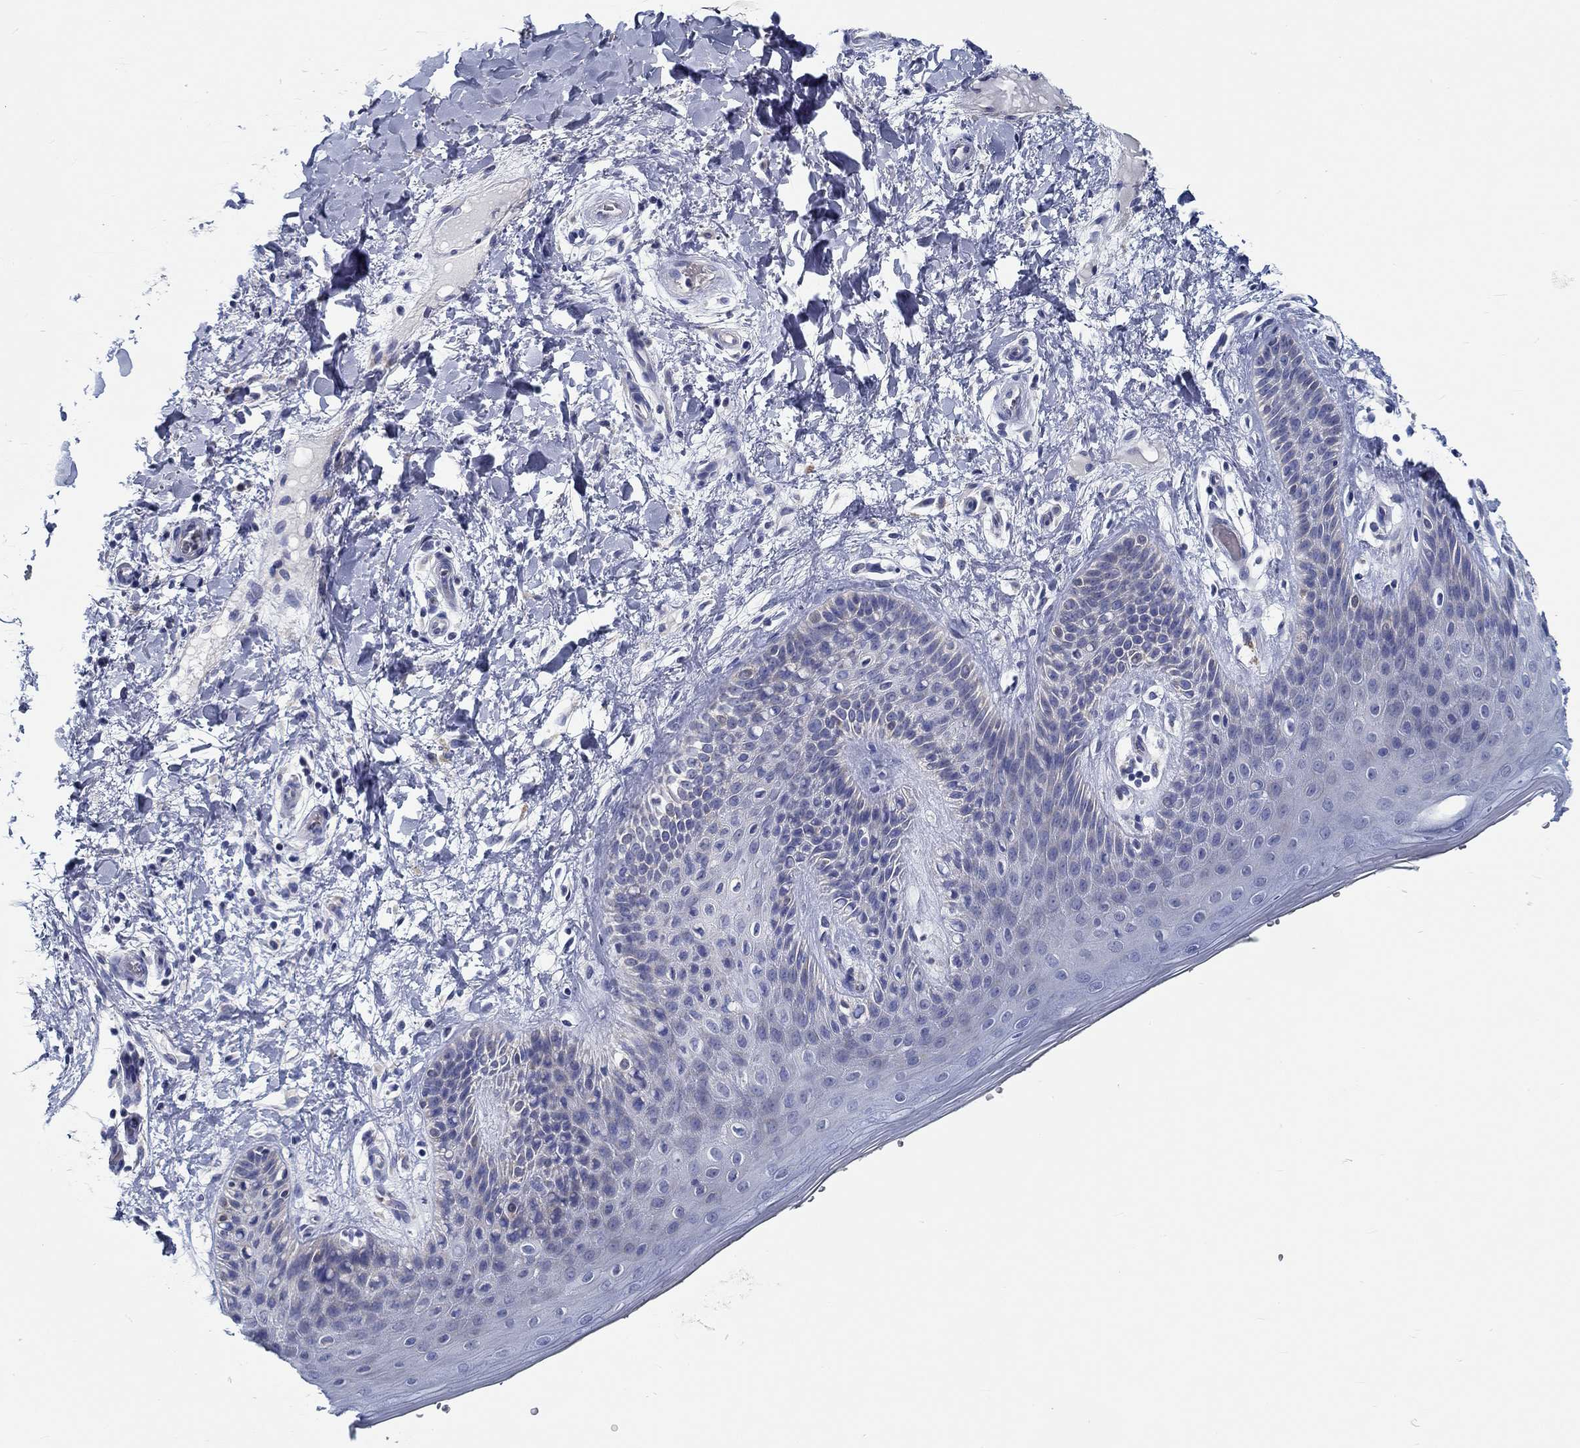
{"staining": {"intensity": "weak", "quantity": "<25%", "location": "cytoplasmic/membranous"}, "tissue": "skin", "cell_type": "Epidermal cells", "image_type": "normal", "snomed": [{"axis": "morphology", "description": "Normal tissue, NOS"}, {"axis": "topography", "description": "Anal"}], "caption": "This is an immunohistochemistry (IHC) image of benign human skin. There is no positivity in epidermal cells.", "gene": "MYBPC1", "patient": {"sex": "male", "age": 36}}